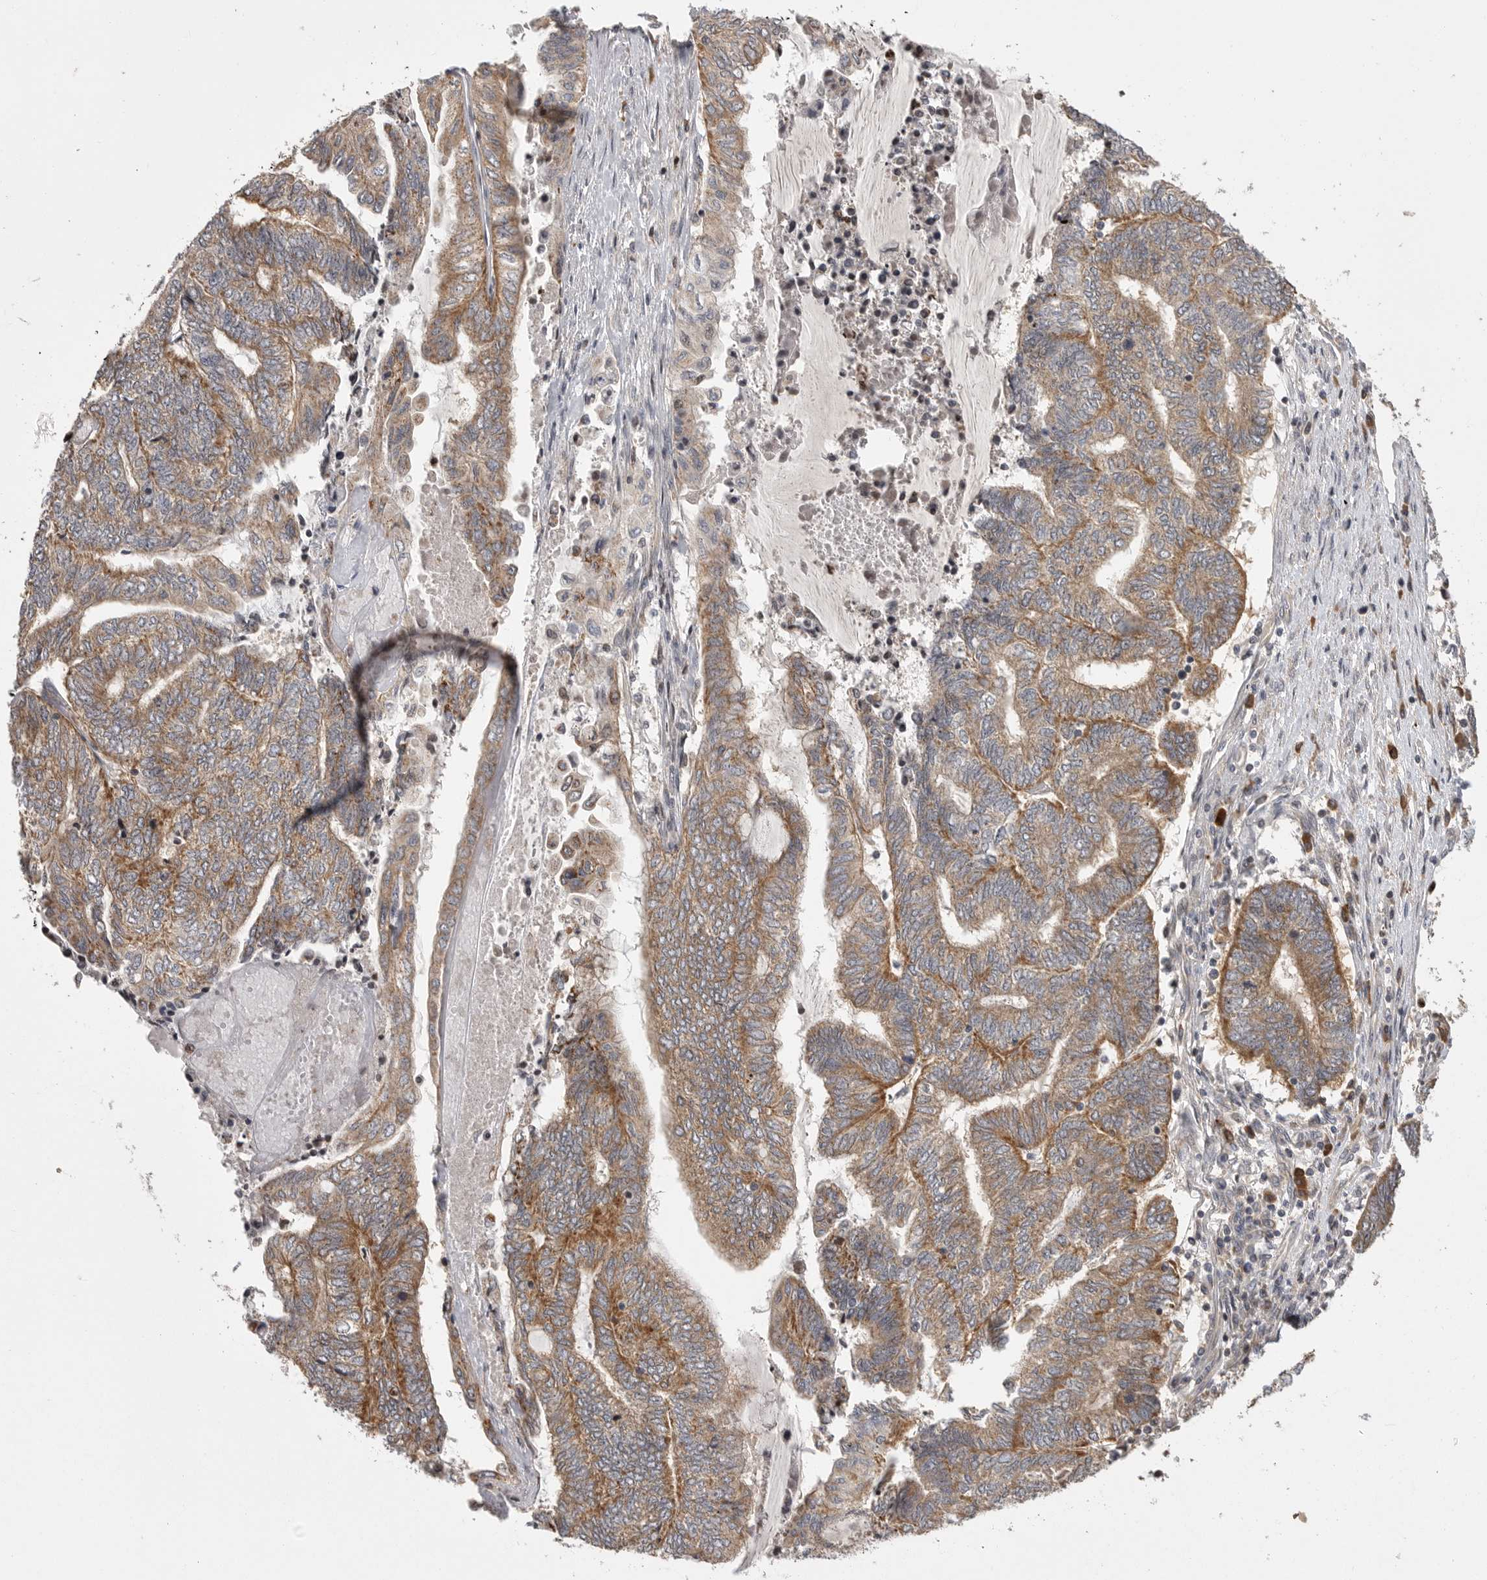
{"staining": {"intensity": "moderate", "quantity": ">75%", "location": "cytoplasmic/membranous"}, "tissue": "endometrial cancer", "cell_type": "Tumor cells", "image_type": "cancer", "snomed": [{"axis": "morphology", "description": "Adenocarcinoma, NOS"}, {"axis": "topography", "description": "Uterus"}, {"axis": "topography", "description": "Endometrium"}], "caption": "A histopathology image showing moderate cytoplasmic/membranous staining in approximately >75% of tumor cells in endometrial adenocarcinoma, as visualized by brown immunohistochemical staining.", "gene": "OXR1", "patient": {"sex": "female", "age": 70}}